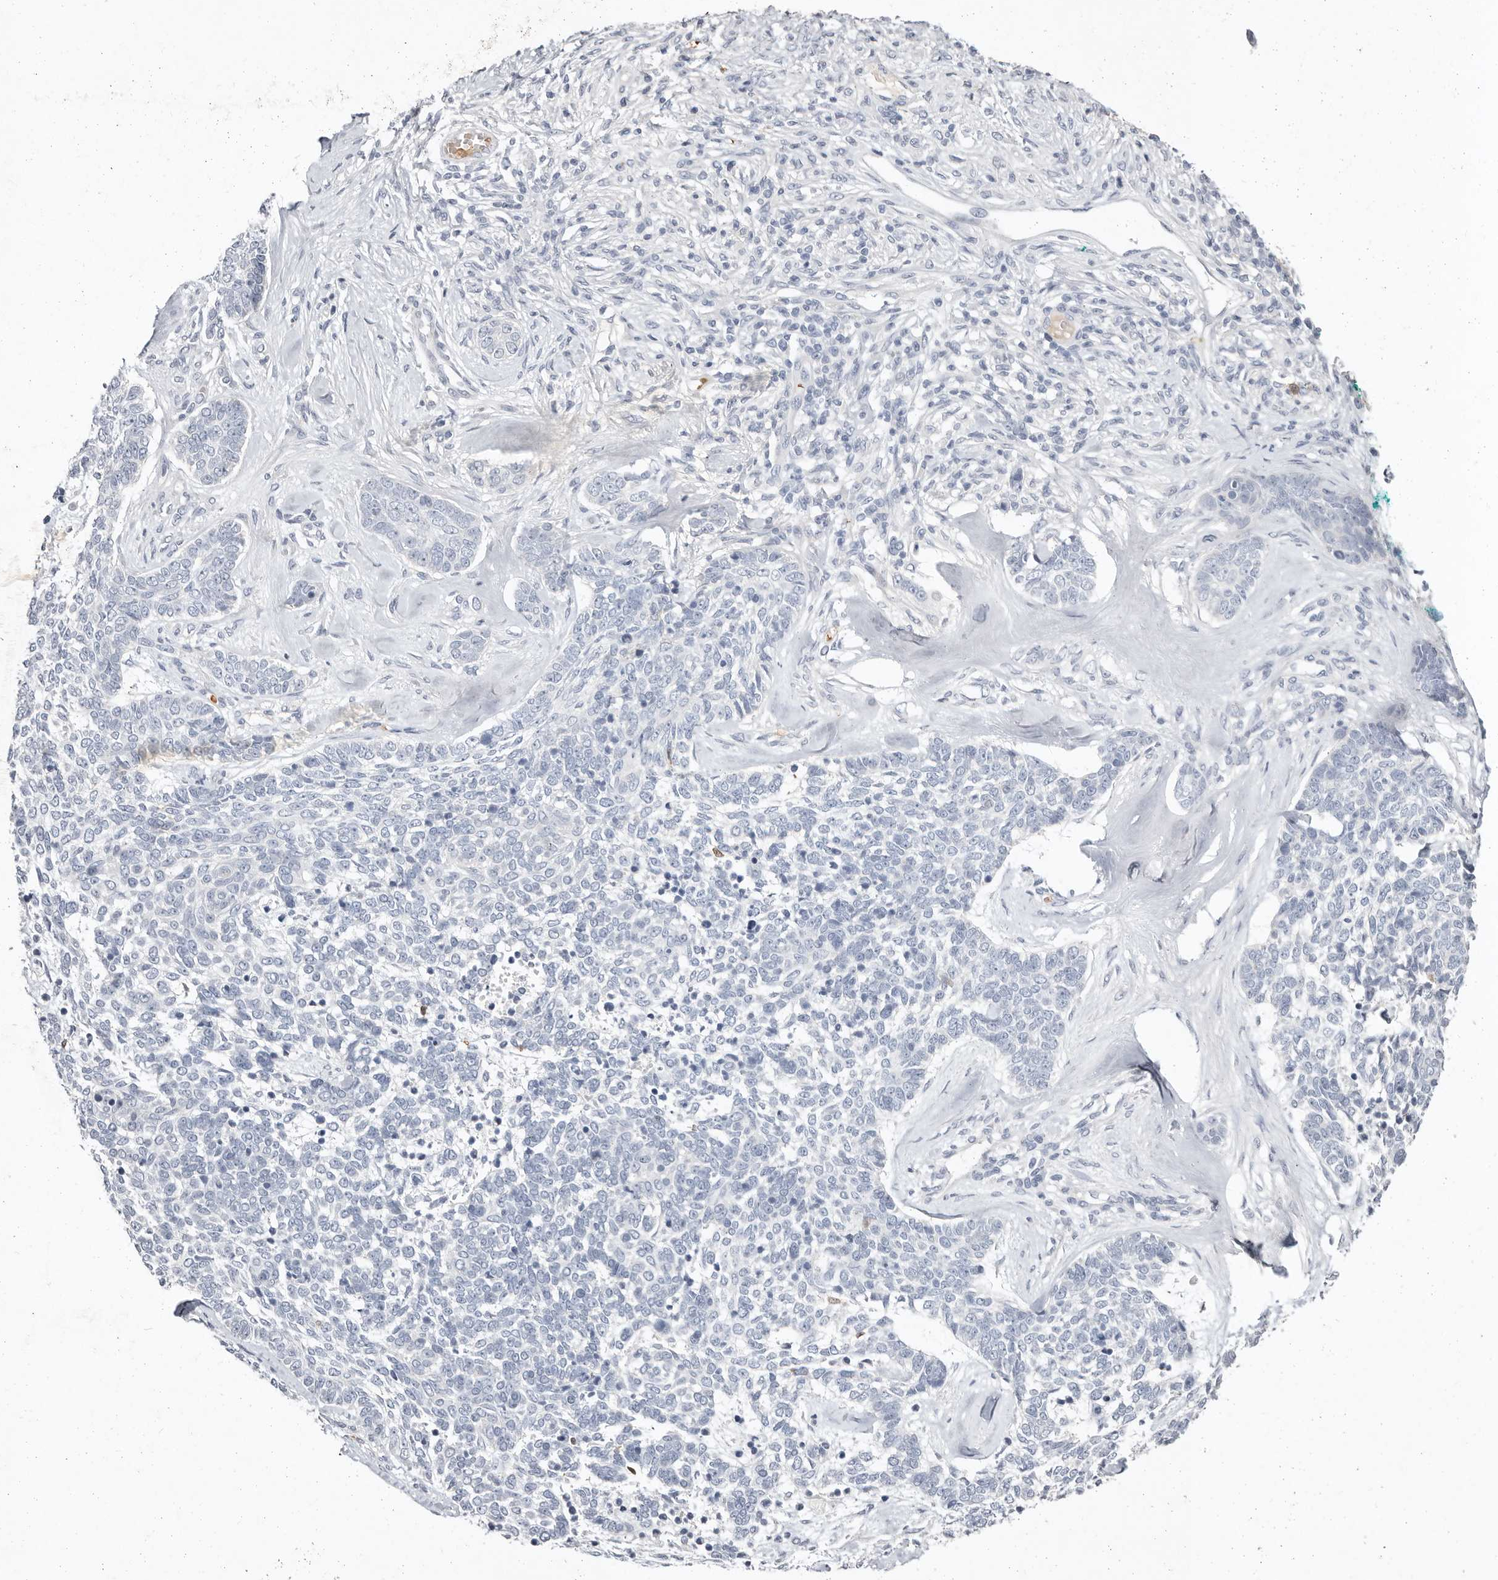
{"staining": {"intensity": "negative", "quantity": "none", "location": "none"}, "tissue": "skin cancer", "cell_type": "Tumor cells", "image_type": "cancer", "snomed": [{"axis": "morphology", "description": "Basal cell carcinoma"}, {"axis": "topography", "description": "Skin"}], "caption": "This is an IHC micrograph of human skin basal cell carcinoma. There is no positivity in tumor cells.", "gene": "TMEM63B", "patient": {"sex": "female", "age": 81}}